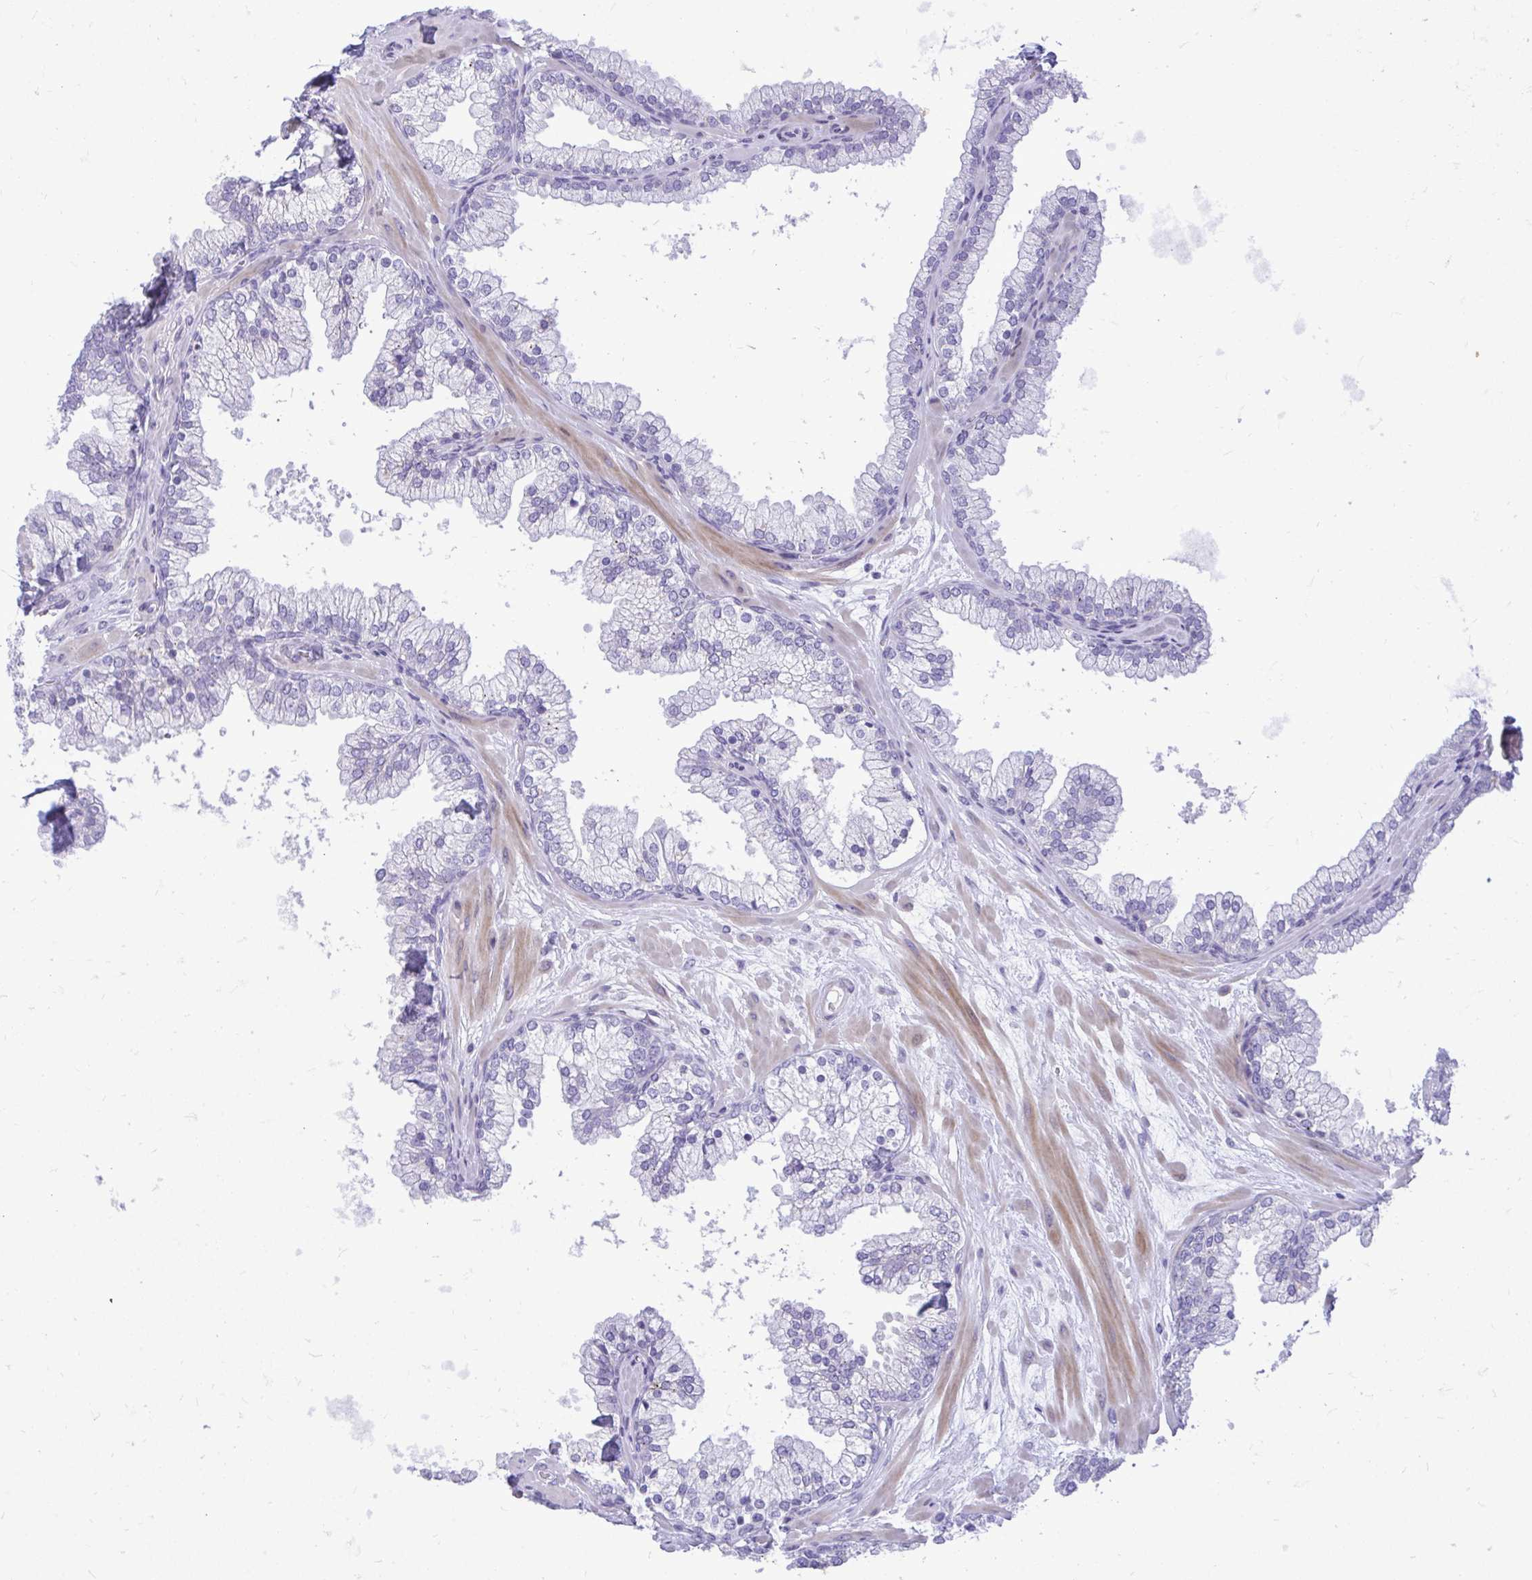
{"staining": {"intensity": "moderate", "quantity": "<25%", "location": "cytoplasmic/membranous"}, "tissue": "prostate", "cell_type": "Glandular cells", "image_type": "normal", "snomed": [{"axis": "morphology", "description": "Normal tissue, NOS"}, {"axis": "topography", "description": "Prostate"}, {"axis": "topography", "description": "Peripheral nerve tissue"}], "caption": "This photomicrograph reveals unremarkable prostate stained with immunohistochemistry to label a protein in brown. The cytoplasmic/membranous of glandular cells show moderate positivity for the protein. Nuclei are counter-stained blue.", "gene": "GABRA1", "patient": {"sex": "male", "age": 61}}